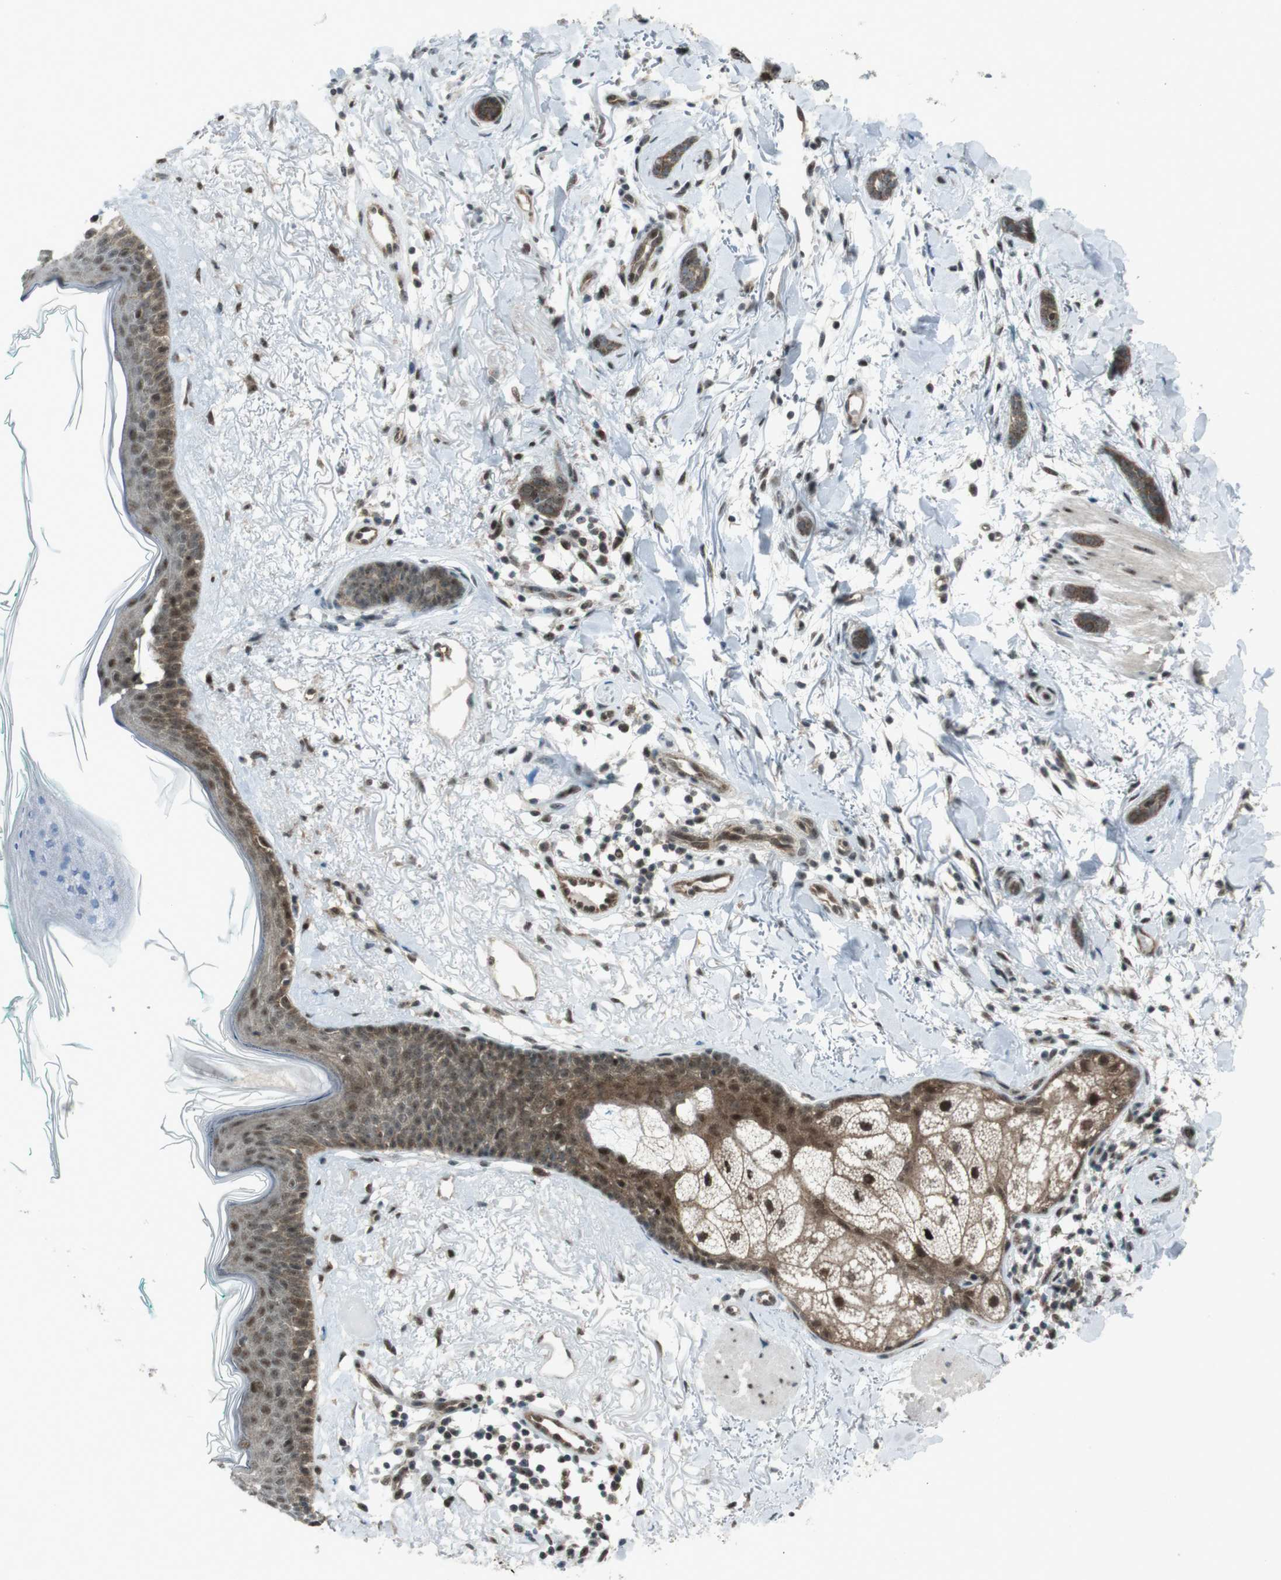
{"staining": {"intensity": "moderate", "quantity": ">75%", "location": "cytoplasmic/membranous"}, "tissue": "skin cancer", "cell_type": "Tumor cells", "image_type": "cancer", "snomed": [{"axis": "morphology", "description": "Basal cell carcinoma"}, {"axis": "morphology", "description": "Adnexal tumor, benign"}, {"axis": "topography", "description": "Skin"}], "caption": "Immunohistochemistry (IHC) micrograph of neoplastic tissue: human skin cancer stained using IHC displays medium levels of moderate protein expression localized specifically in the cytoplasmic/membranous of tumor cells, appearing as a cytoplasmic/membranous brown color.", "gene": "CSNK1D", "patient": {"sex": "female", "age": 42}}